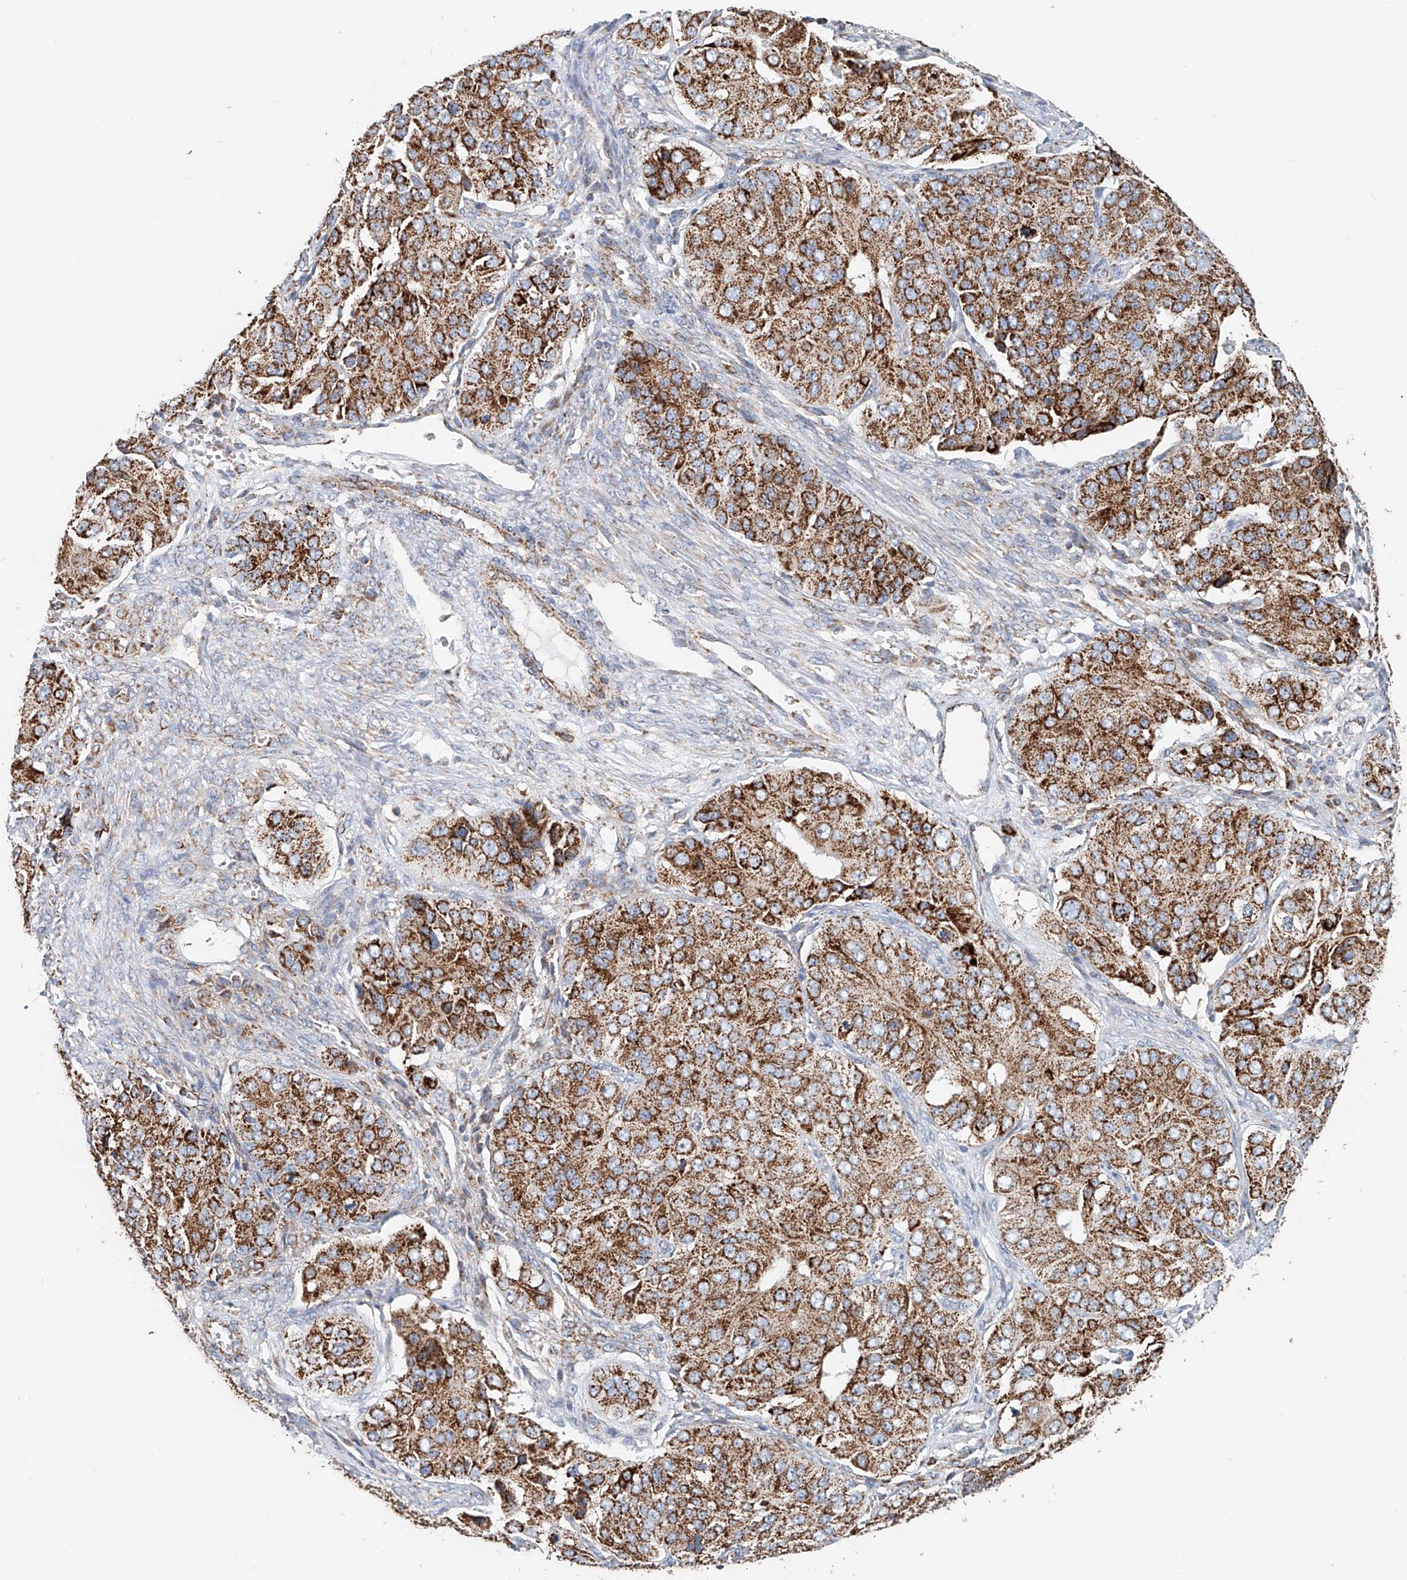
{"staining": {"intensity": "moderate", "quantity": ">75%", "location": "cytoplasmic/membranous"}, "tissue": "ovarian cancer", "cell_type": "Tumor cells", "image_type": "cancer", "snomed": [{"axis": "morphology", "description": "Carcinoma, endometroid"}, {"axis": "topography", "description": "Ovary"}], "caption": "Tumor cells display medium levels of moderate cytoplasmic/membranous positivity in about >75% of cells in human endometroid carcinoma (ovarian).", "gene": "CARD10", "patient": {"sex": "female", "age": 51}}